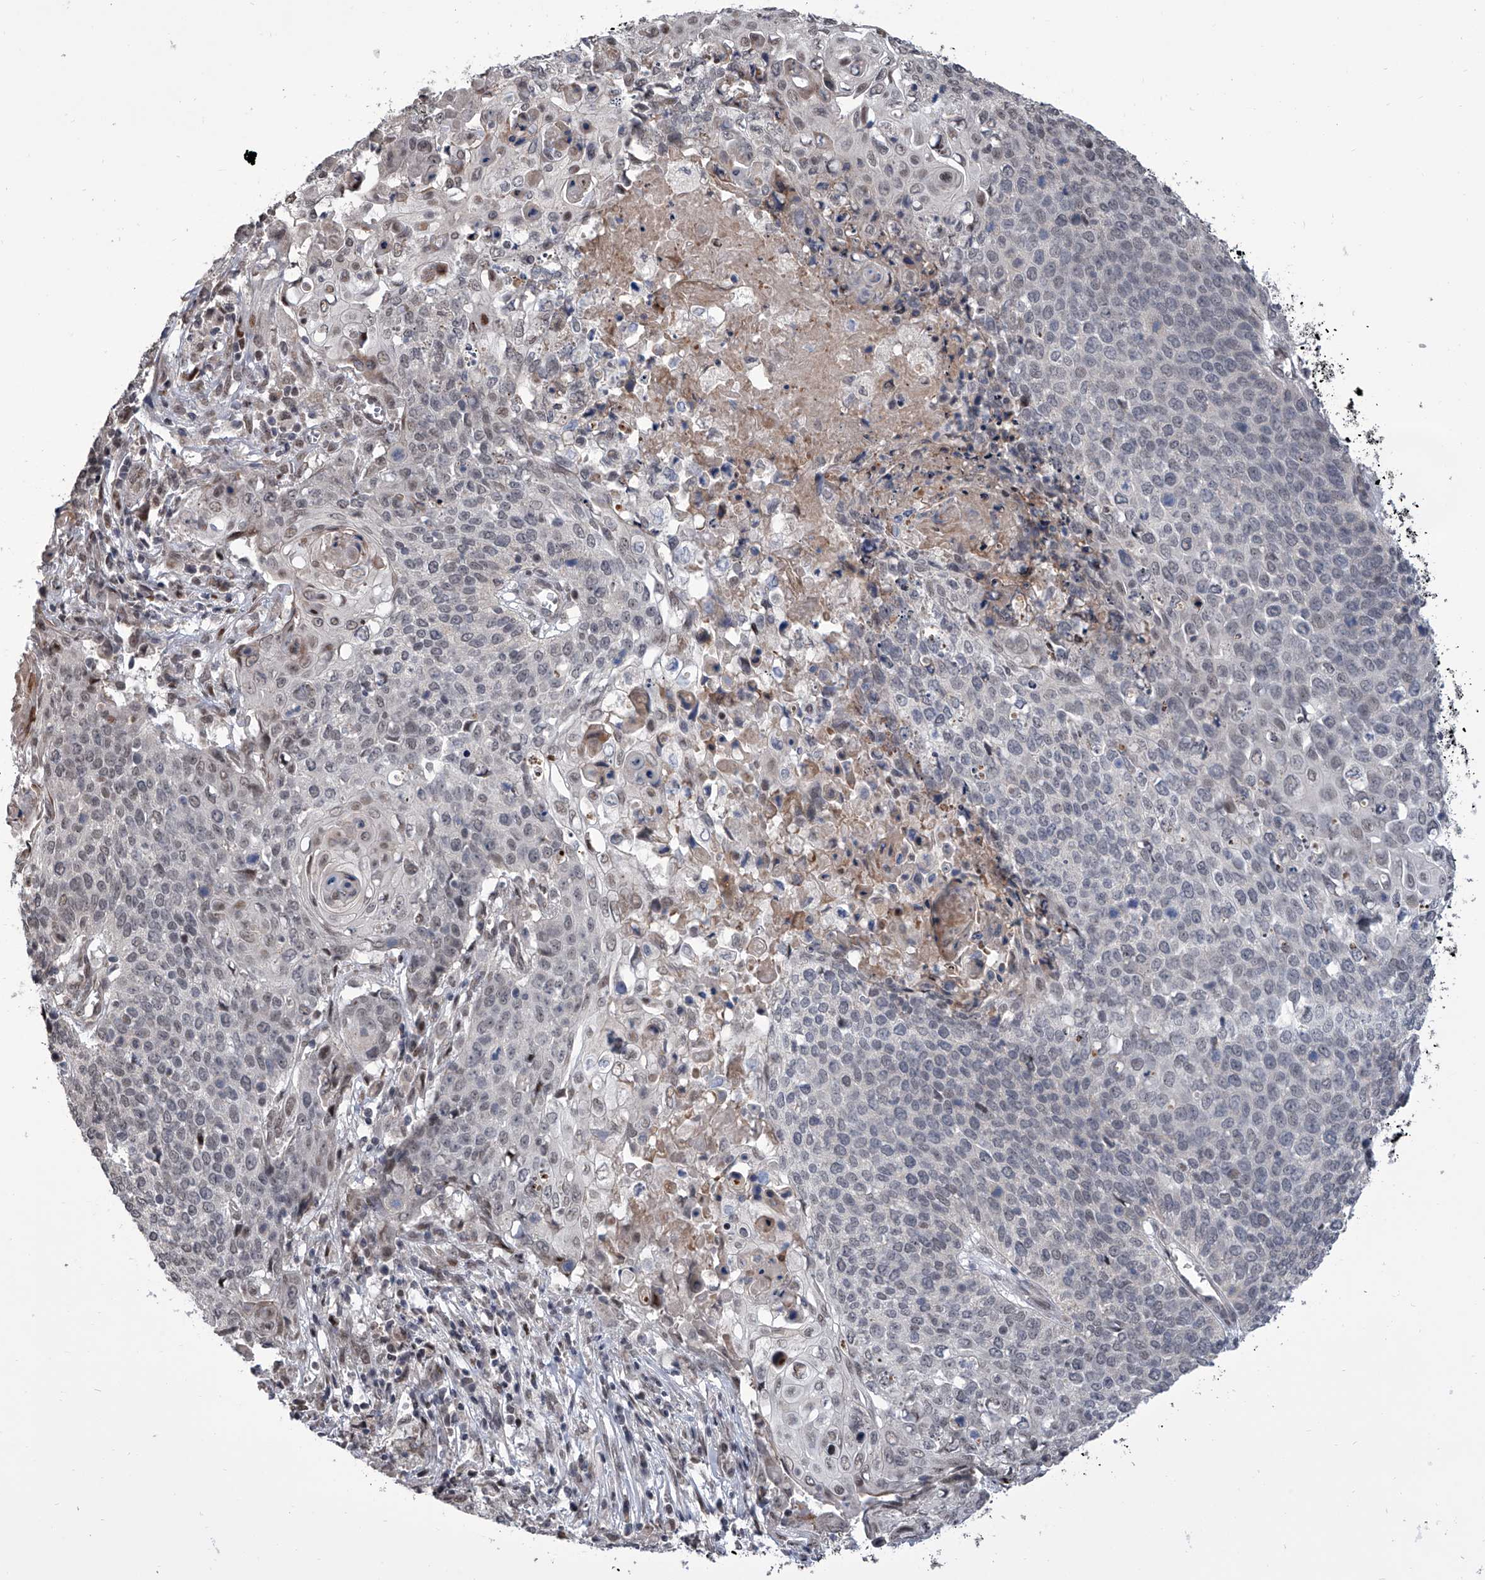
{"staining": {"intensity": "negative", "quantity": "none", "location": "none"}, "tissue": "cervical cancer", "cell_type": "Tumor cells", "image_type": "cancer", "snomed": [{"axis": "morphology", "description": "Squamous cell carcinoma, NOS"}, {"axis": "topography", "description": "Cervix"}], "caption": "DAB (3,3'-diaminobenzidine) immunohistochemical staining of cervical cancer (squamous cell carcinoma) demonstrates no significant expression in tumor cells.", "gene": "ZNF426", "patient": {"sex": "female", "age": 39}}